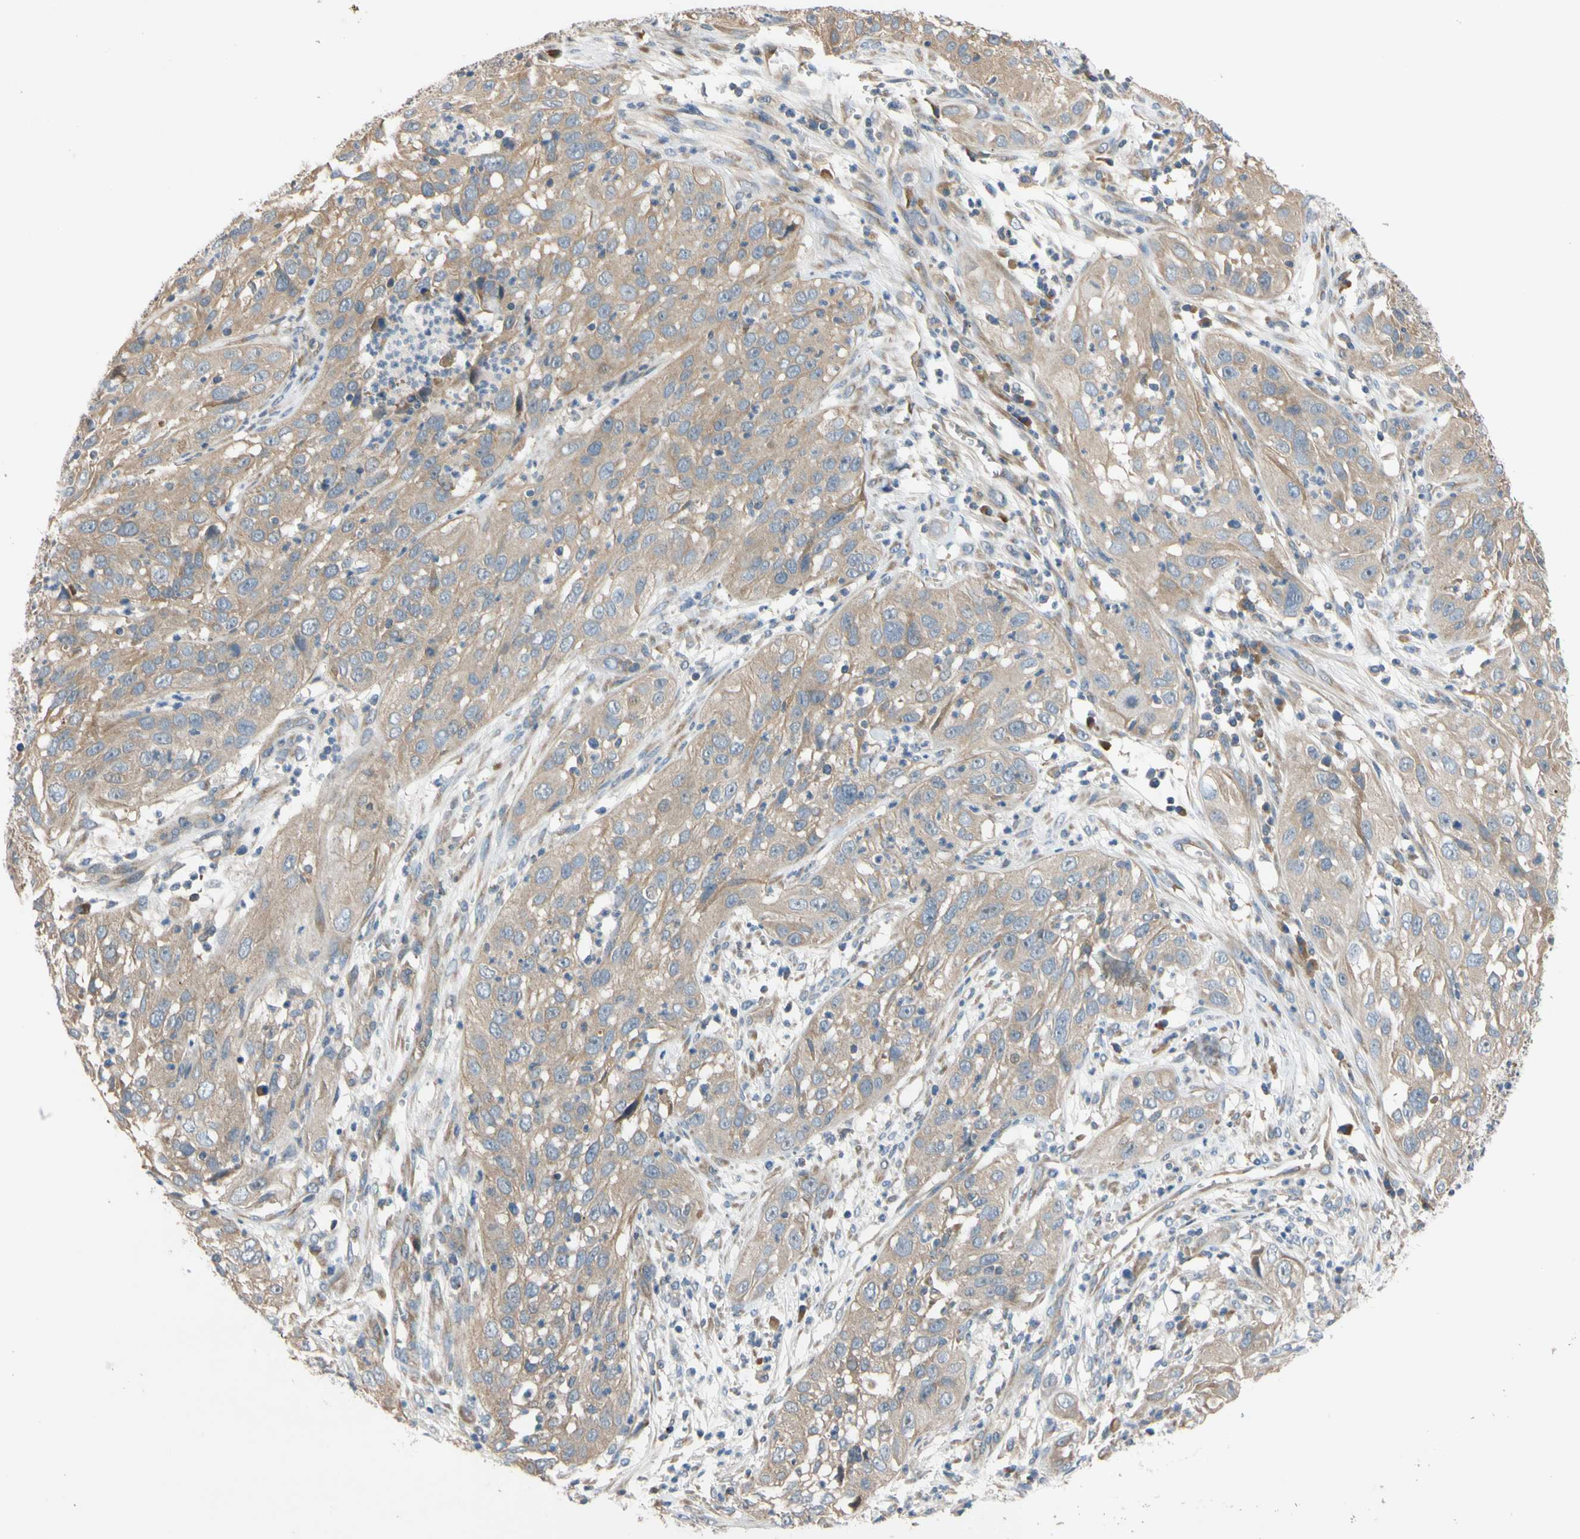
{"staining": {"intensity": "moderate", "quantity": ">75%", "location": "cytoplasmic/membranous"}, "tissue": "cervical cancer", "cell_type": "Tumor cells", "image_type": "cancer", "snomed": [{"axis": "morphology", "description": "Squamous cell carcinoma, NOS"}, {"axis": "topography", "description": "Cervix"}], "caption": "Tumor cells show medium levels of moderate cytoplasmic/membranous positivity in approximately >75% of cells in squamous cell carcinoma (cervical).", "gene": "MBTPS2", "patient": {"sex": "female", "age": 32}}